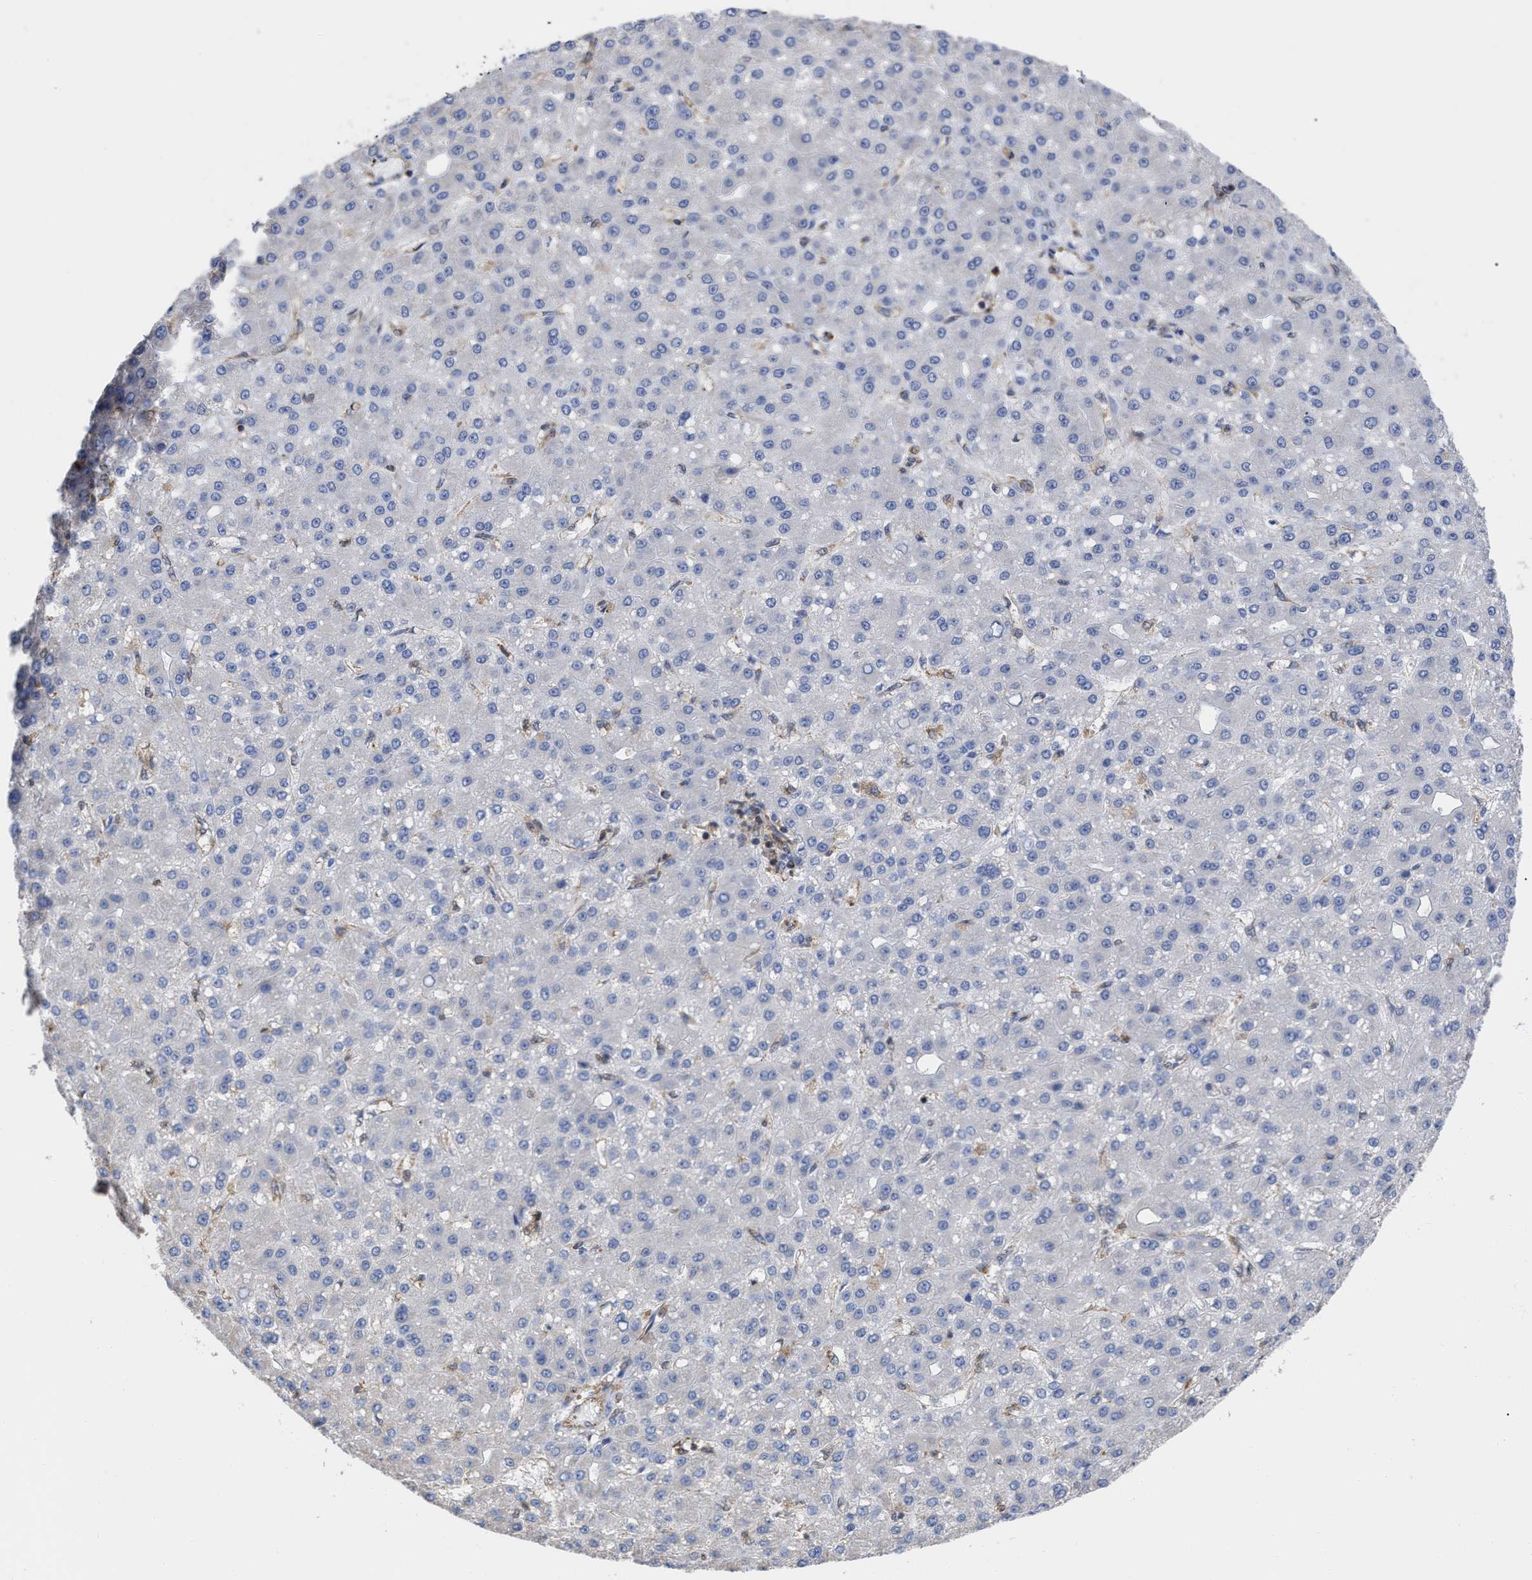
{"staining": {"intensity": "negative", "quantity": "none", "location": "none"}, "tissue": "liver cancer", "cell_type": "Tumor cells", "image_type": "cancer", "snomed": [{"axis": "morphology", "description": "Carcinoma, Hepatocellular, NOS"}, {"axis": "topography", "description": "Liver"}], "caption": "Tumor cells are negative for brown protein staining in liver hepatocellular carcinoma.", "gene": "GIMAP4", "patient": {"sex": "male", "age": 67}}